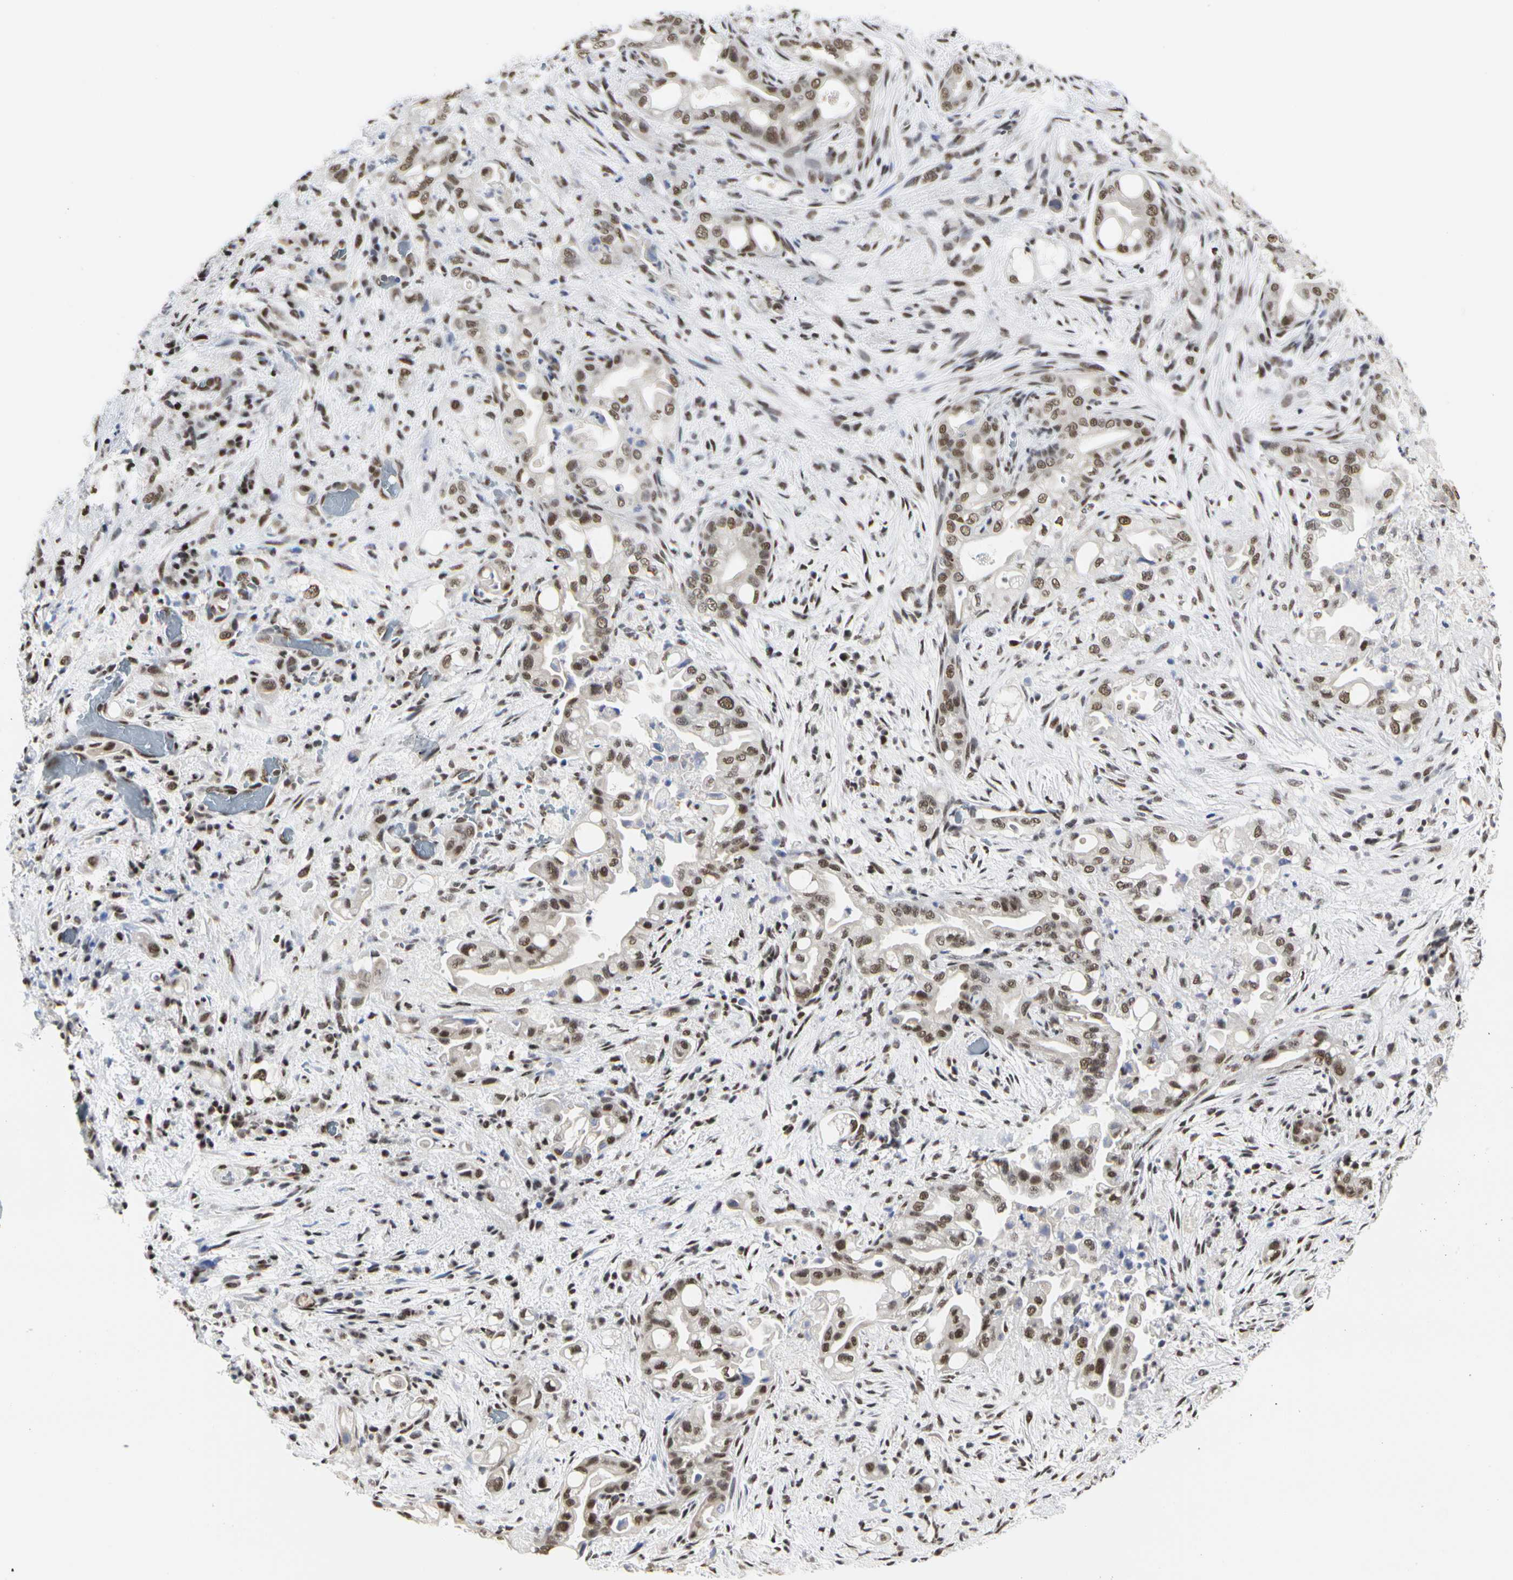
{"staining": {"intensity": "moderate", "quantity": ">75%", "location": "nuclear"}, "tissue": "liver cancer", "cell_type": "Tumor cells", "image_type": "cancer", "snomed": [{"axis": "morphology", "description": "Cholangiocarcinoma"}, {"axis": "topography", "description": "Liver"}], "caption": "Protein staining displays moderate nuclear staining in about >75% of tumor cells in liver cancer (cholangiocarcinoma).", "gene": "PRMT3", "patient": {"sex": "female", "age": 68}}